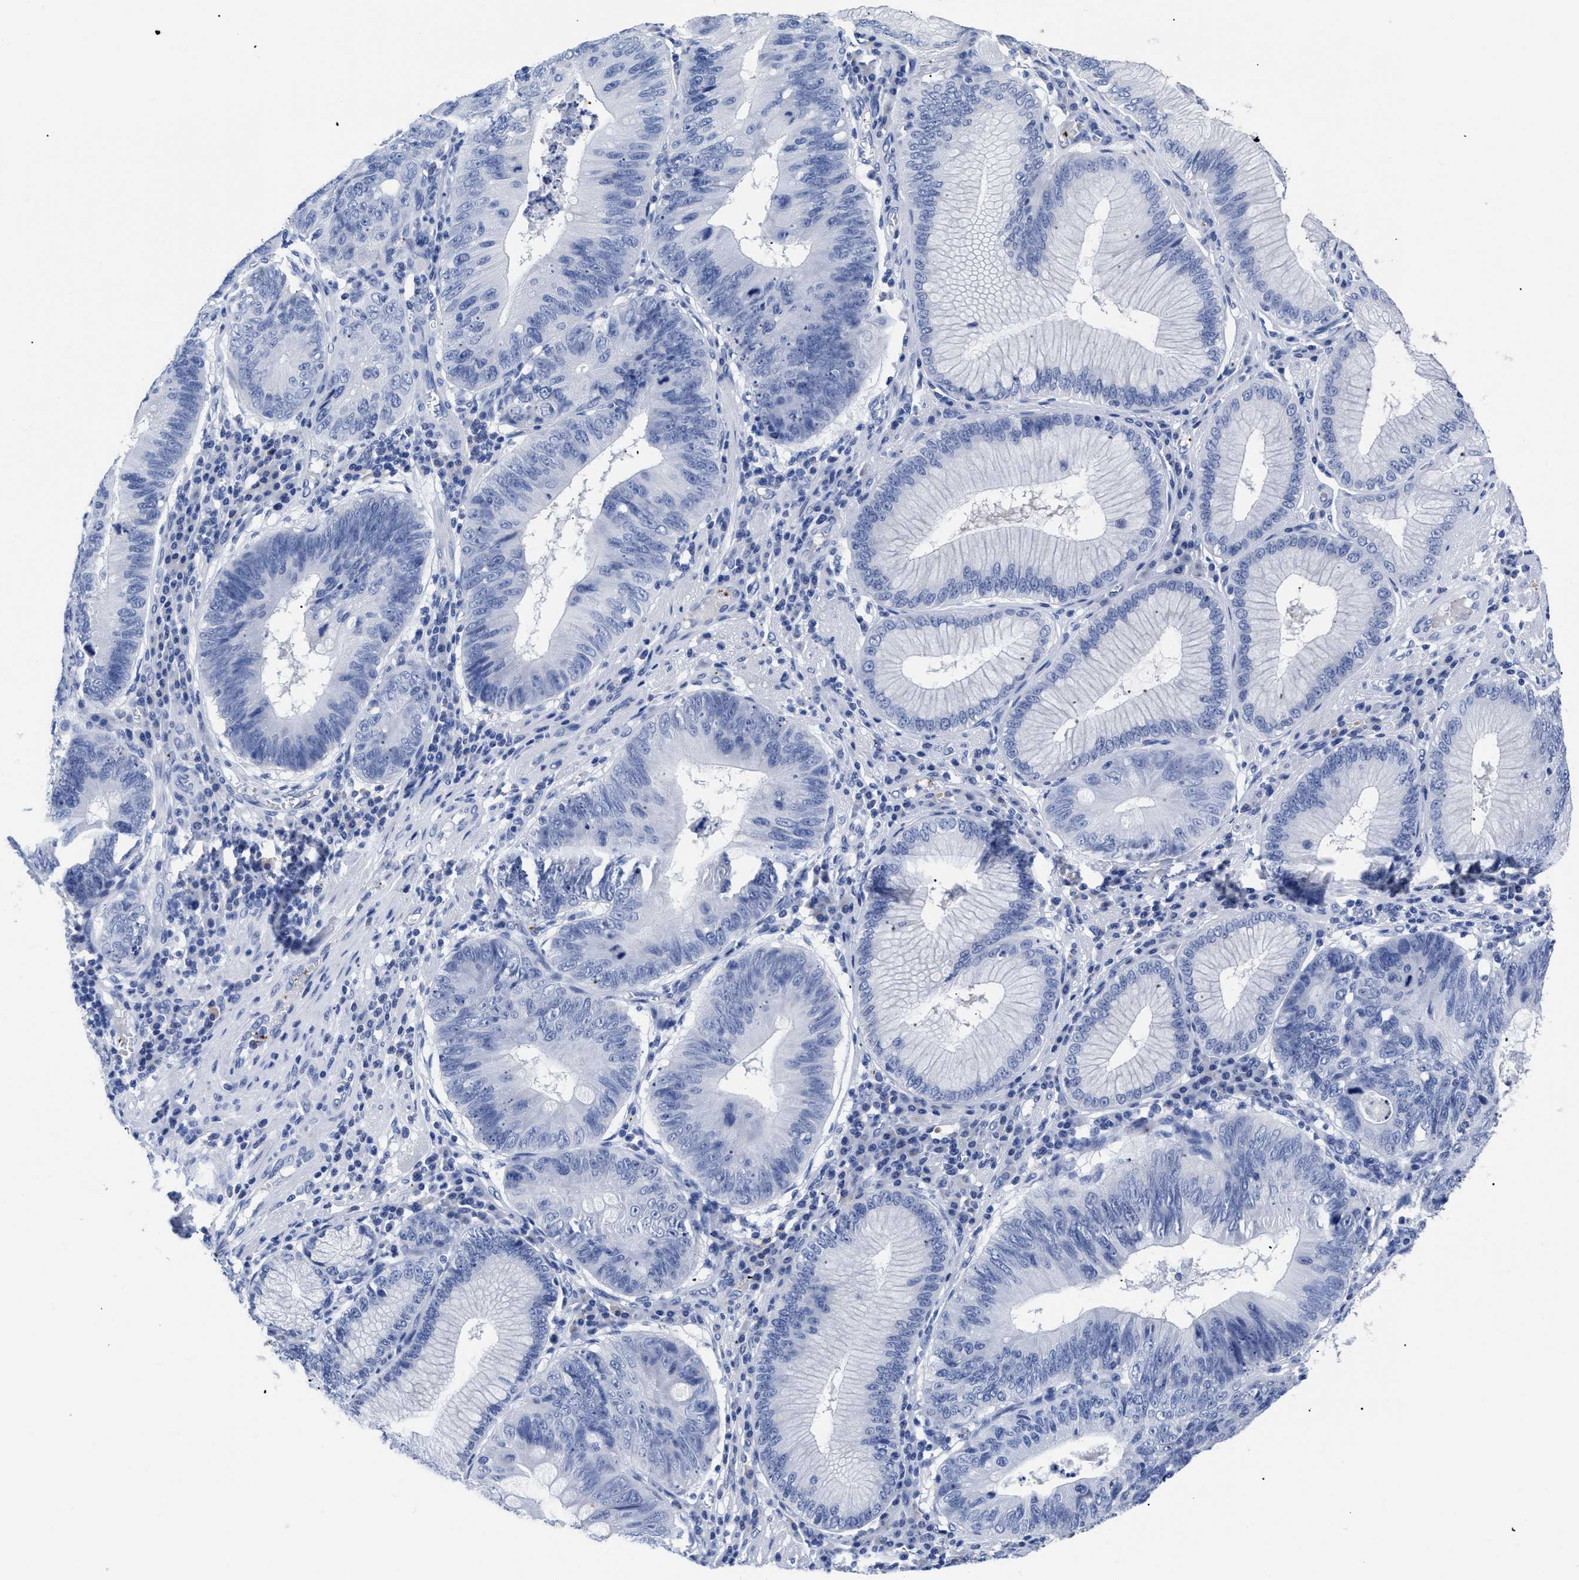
{"staining": {"intensity": "negative", "quantity": "none", "location": "none"}, "tissue": "stomach cancer", "cell_type": "Tumor cells", "image_type": "cancer", "snomed": [{"axis": "morphology", "description": "Adenocarcinoma, NOS"}, {"axis": "topography", "description": "Stomach"}], "caption": "Protein analysis of stomach adenocarcinoma demonstrates no significant staining in tumor cells.", "gene": "TREML1", "patient": {"sex": "male", "age": 59}}